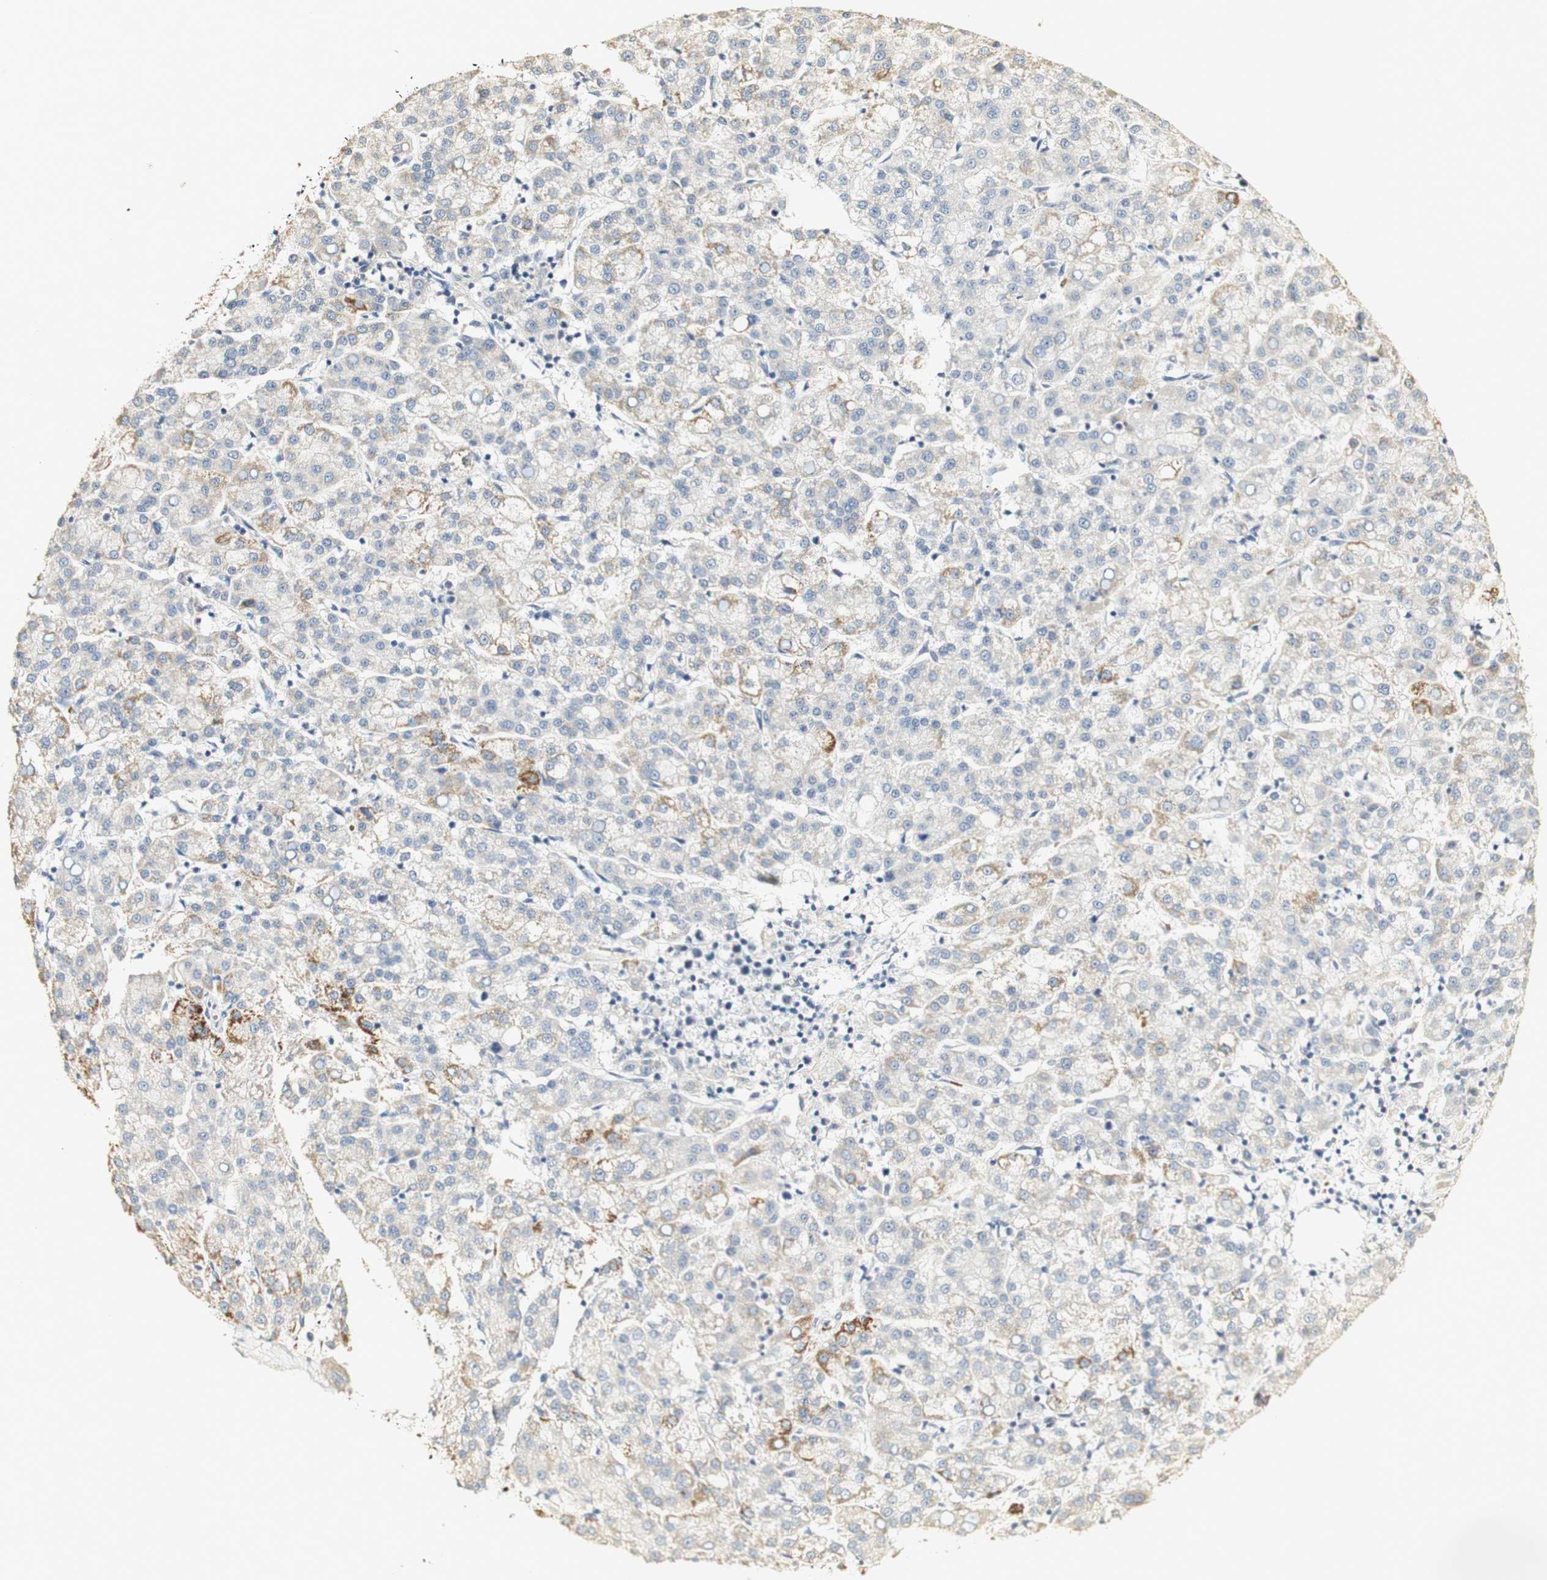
{"staining": {"intensity": "weak", "quantity": "<25%", "location": "cytoplasmic/membranous"}, "tissue": "liver cancer", "cell_type": "Tumor cells", "image_type": "cancer", "snomed": [{"axis": "morphology", "description": "Carcinoma, Hepatocellular, NOS"}, {"axis": "topography", "description": "Liver"}], "caption": "Human liver cancer (hepatocellular carcinoma) stained for a protein using immunohistochemistry (IHC) reveals no staining in tumor cells.", "gene": "SYT7", "patient": {"sex": "female", "age": 58}}